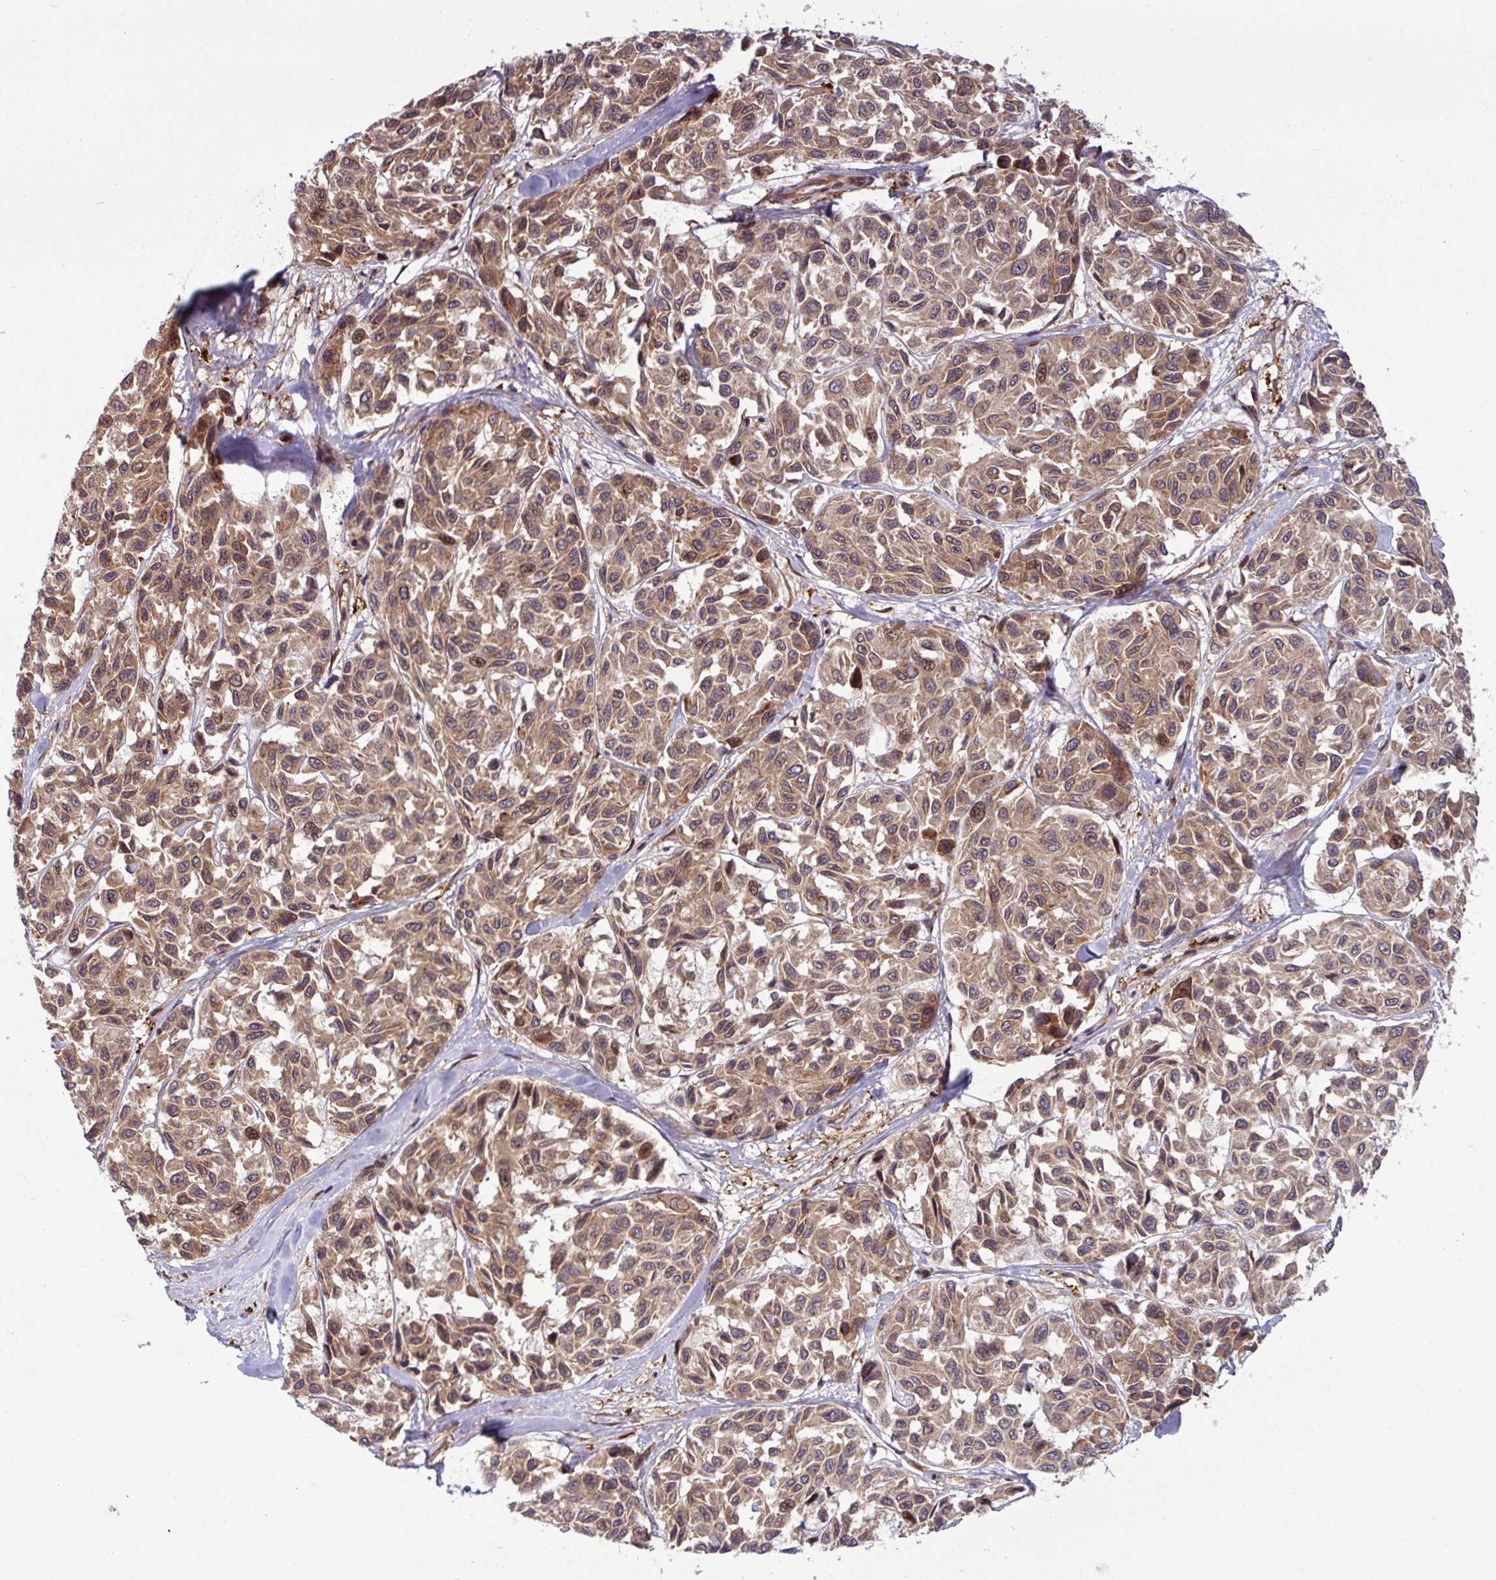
{"staining": {"intensity": "moderate", "quantity": ">75%", "location": "cytoplasmic/membranous"}, "tissue": "melanoma", "cell_type": "Tumor cells", "image_type": "cancer", "snomed": [{"axis": "morphology", "description": "Malignant melanoma, NOS"}, {"axis": "topography", "description": "Skin"}], "caption": "High-power microscopy captured an immunohistochemistry micrograph of melanoma, revealing moderate cytoplasmic/membranous positivity in approximately >75% of tumor cells.", "gene": "C7orf50", "patient": {"sex": "female", "age": 66}}